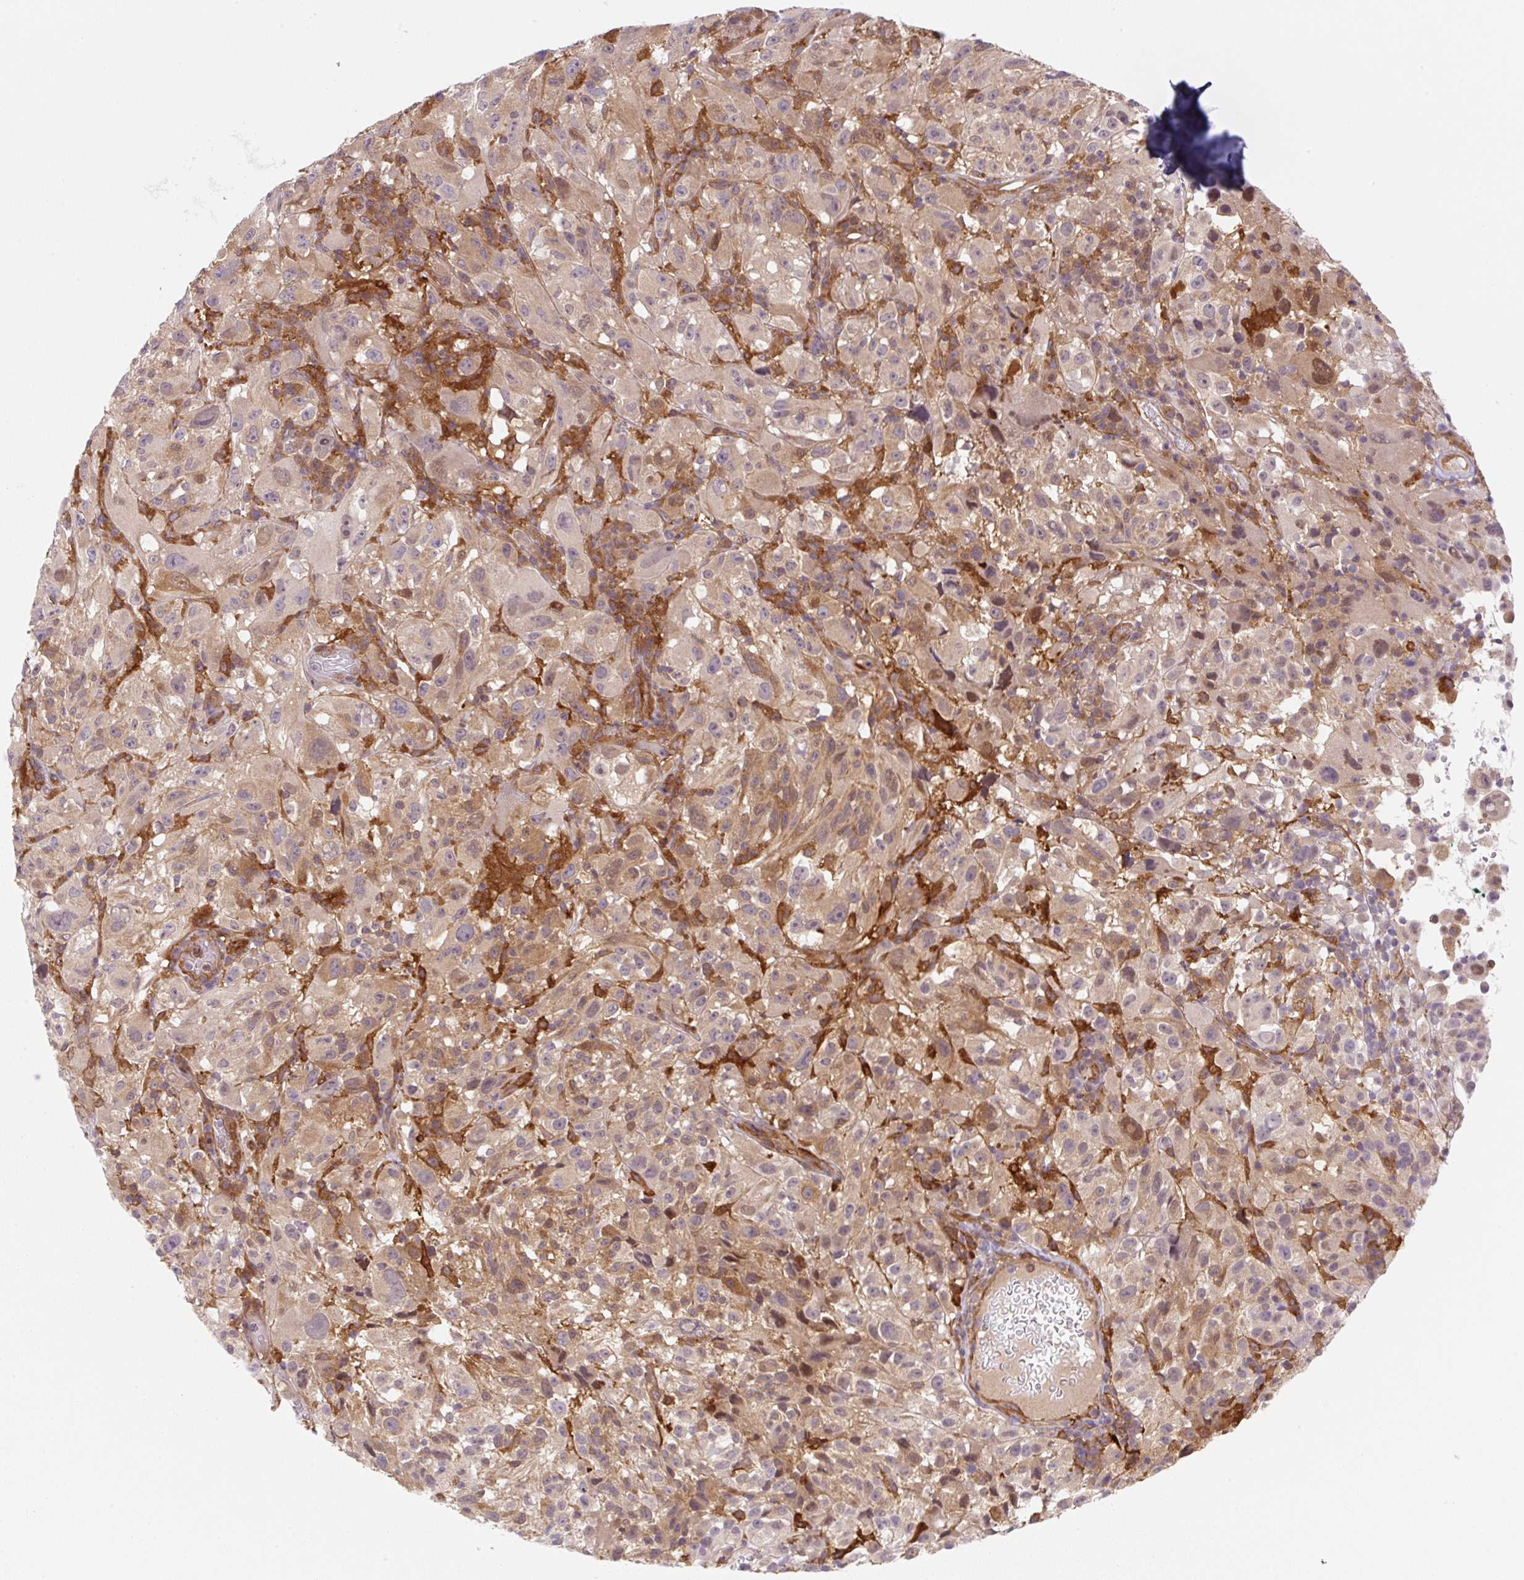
{"staining": {"intensity": "moderate", "quantity": "<25%", "location": "cytoplasmic/membranous"}, "tissue": "melanoma", "cell_type": "Tumor cells", "image_type": "cancer", "snomed": [{"axis": "morphology", "description": "Malignant melanoma, NOS"}, {"axis": "topography", "description": "Skin"}], "caption": "Malignant melanoma stained for a protein displays moderate cytoplasmic/membranous positivity in tumor cells.", "gene": "OMA1", "patient": {"sex": "female", "age": 71}}